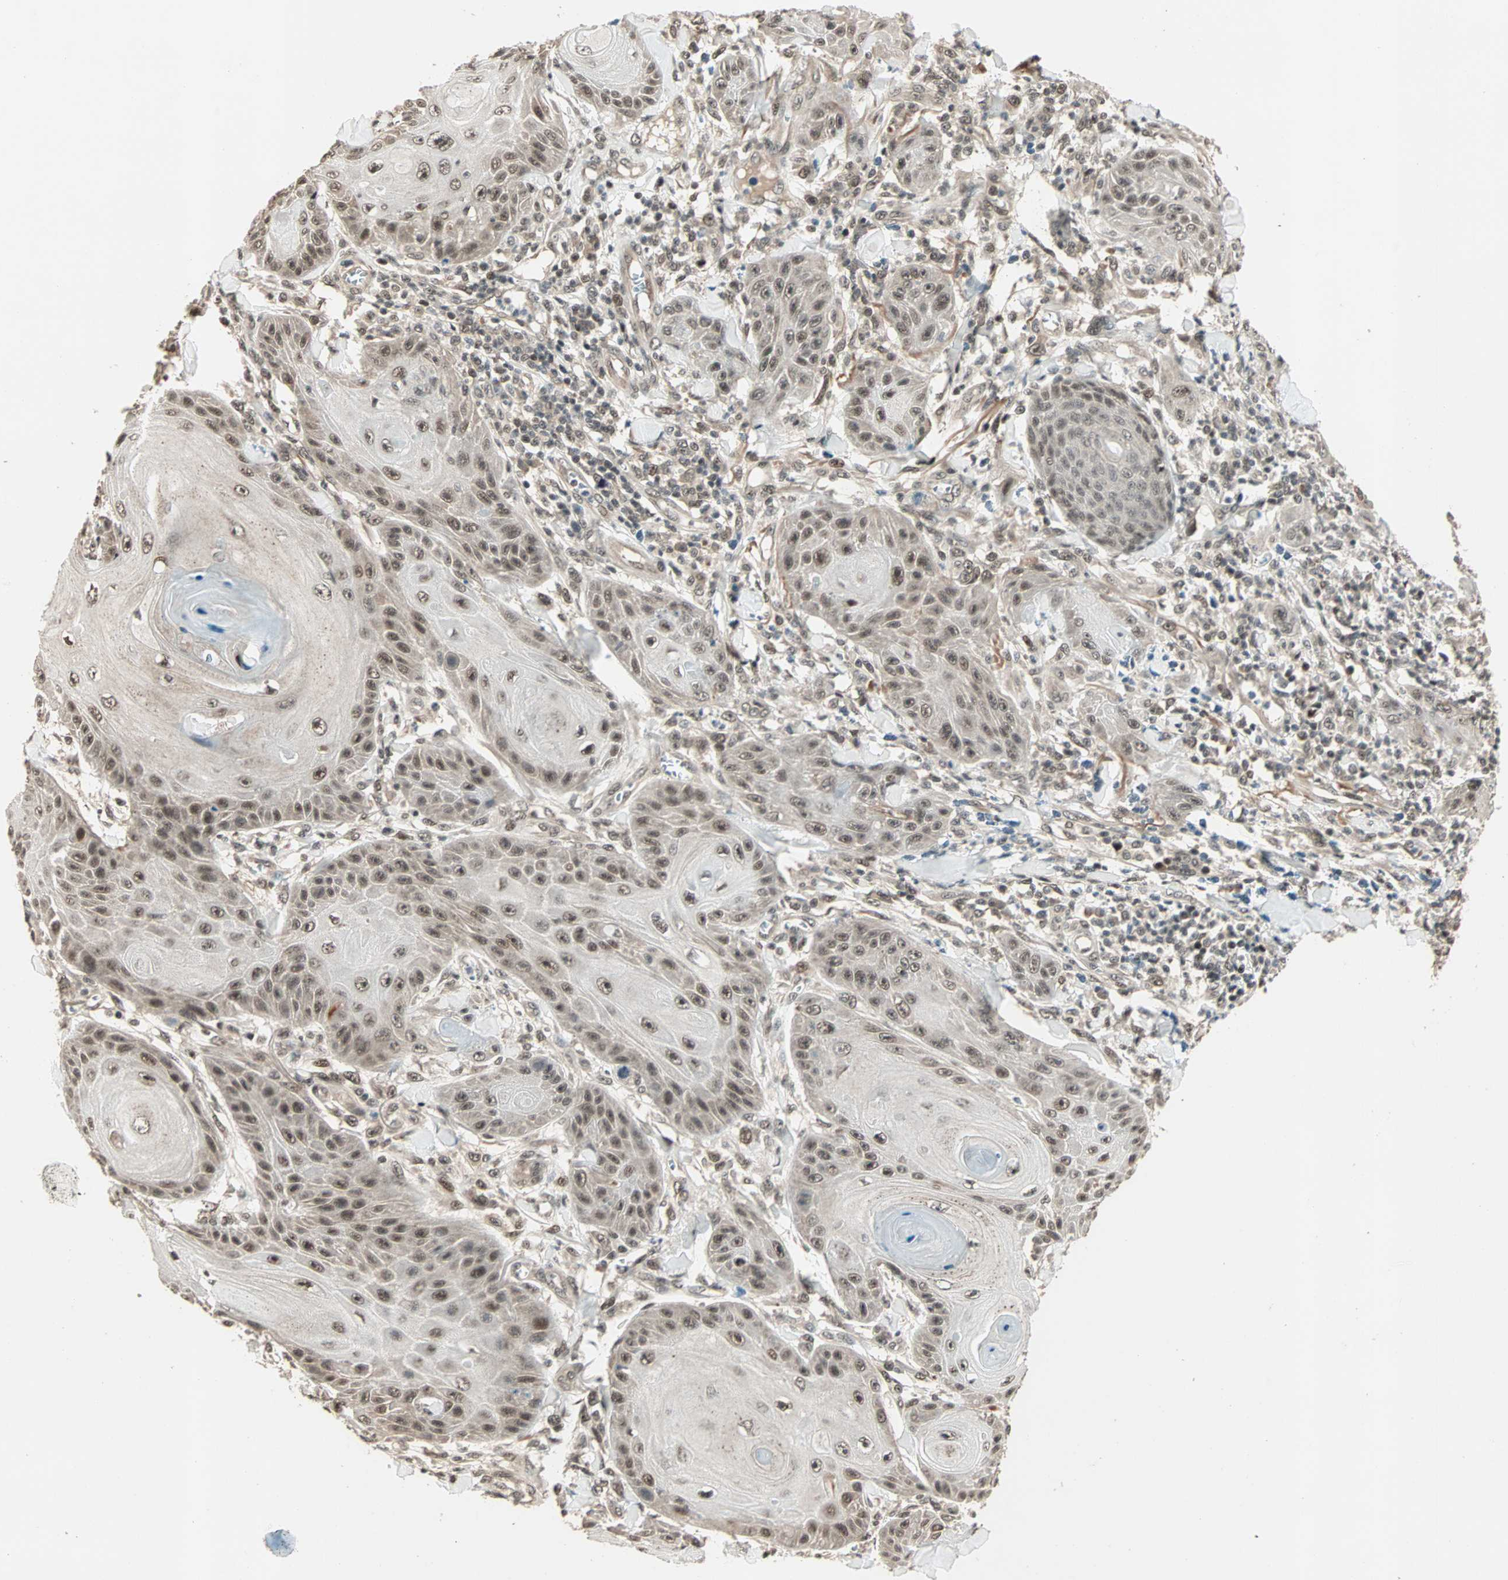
{"staining": {"intensity": "moderate", "quantity": ">75%", "location": "nuclear"}, "tissue": "skin cancer", "cell_type": "Tumor cells", "image_type": "cancer", "snomed": [{"axis": "morphology", "description": "Squamous cell carcinoma, NOS"}, {"axis": "topography", "description": "Skin"}], "caption": "The photomicrograph exhibits a brown stain indicating the presence of a protein in the nuclear of tumor cells in skin cancer (squamous cell carcinoma). The staining is performed using DAB (3,3'-diaminobenzidine) brown chromogen to label protein expression. The nuclei are counter-stained blue using hematoxylin.", "gene": "ZNF701", "patient": {"sex": "female", "age": 78}}